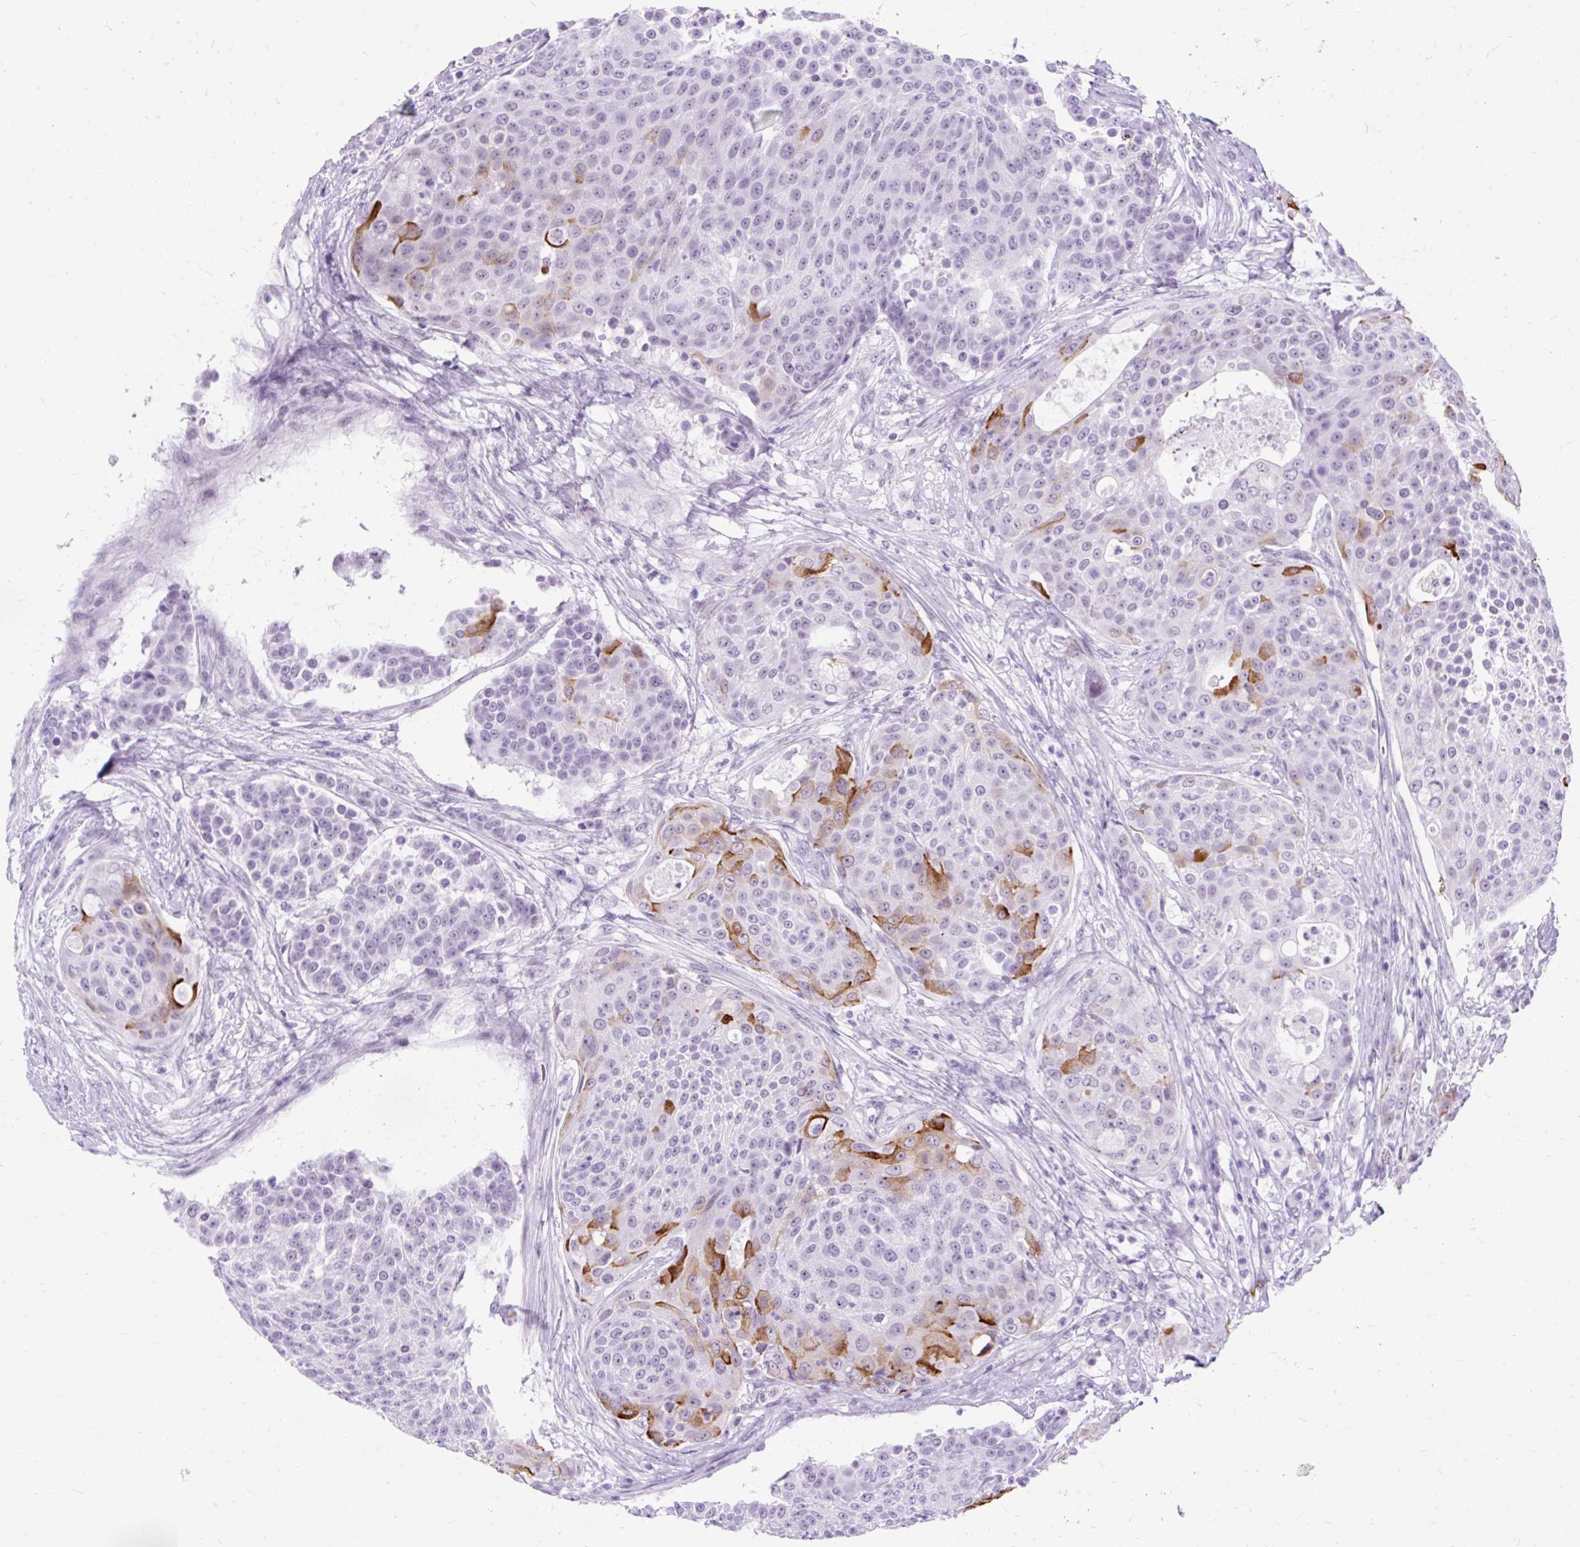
{"staining": {"intensity": "strong", "quantity": "<25%", "location": "cytoplasmic/membranous"}, "tissue": "urothelial cancer", "cell_type": "Tumor cells", "image_type": "cancer", "snomed": [{"axis": "morphology", "description": "Urothelial carcinoma, High grade"}, {"axis": "topography", "description": "Urinary bladder"}], "caption": "Protein expression analysis of human urothelial cancer reveals strong cytoplasmic/membranous positivity in about <25% of tumor cells. (IHC, brightfield microscopy, high magnification).", "gene": "SCGB1A1", "patient": {"sex": "female", "age": 63}}